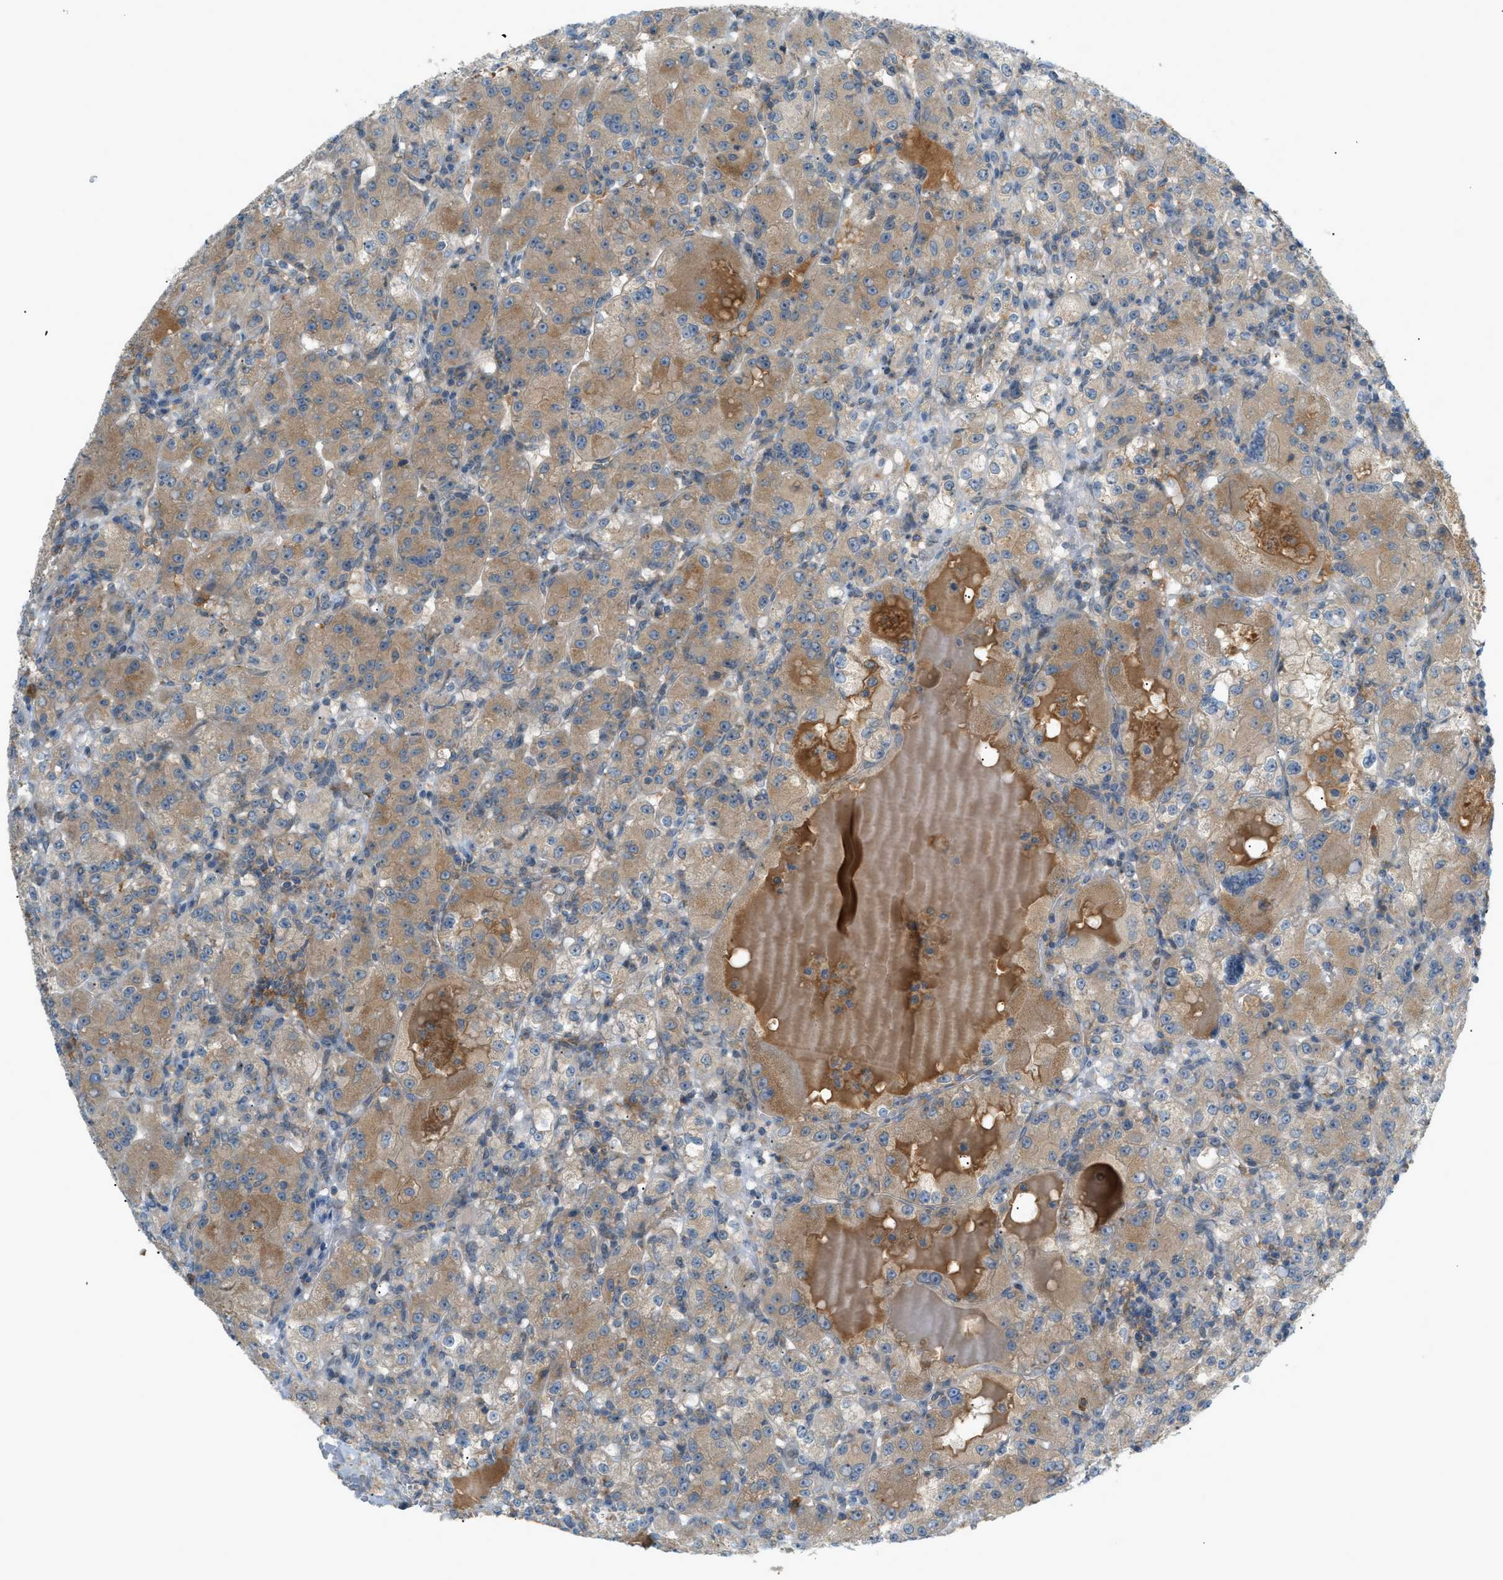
{"staining": {"intensity": "weak", "quantity": ">75%", "location": "cytoplasmic/membranous"}, "tissue": "renal cancer", "cell_type": "Tumor cells", "image_type": "cancer", "snomed": [{"axis": "morphology", "description": "Normal tissue, NOS"}, {"axis": "morphology", "description": "Adenocarcinoma, NOS"}, {"axis": "topography", "description": "Kidney"}], "caption": "Renal cancer (adenocarcinoma) stained for a protein (brown) shows weak cytoplasmic/membranous positive staining in approximately >75% of tumor cells.", "gene": "DYRK1A", "patient": {"sex": "male", "age": 61}}